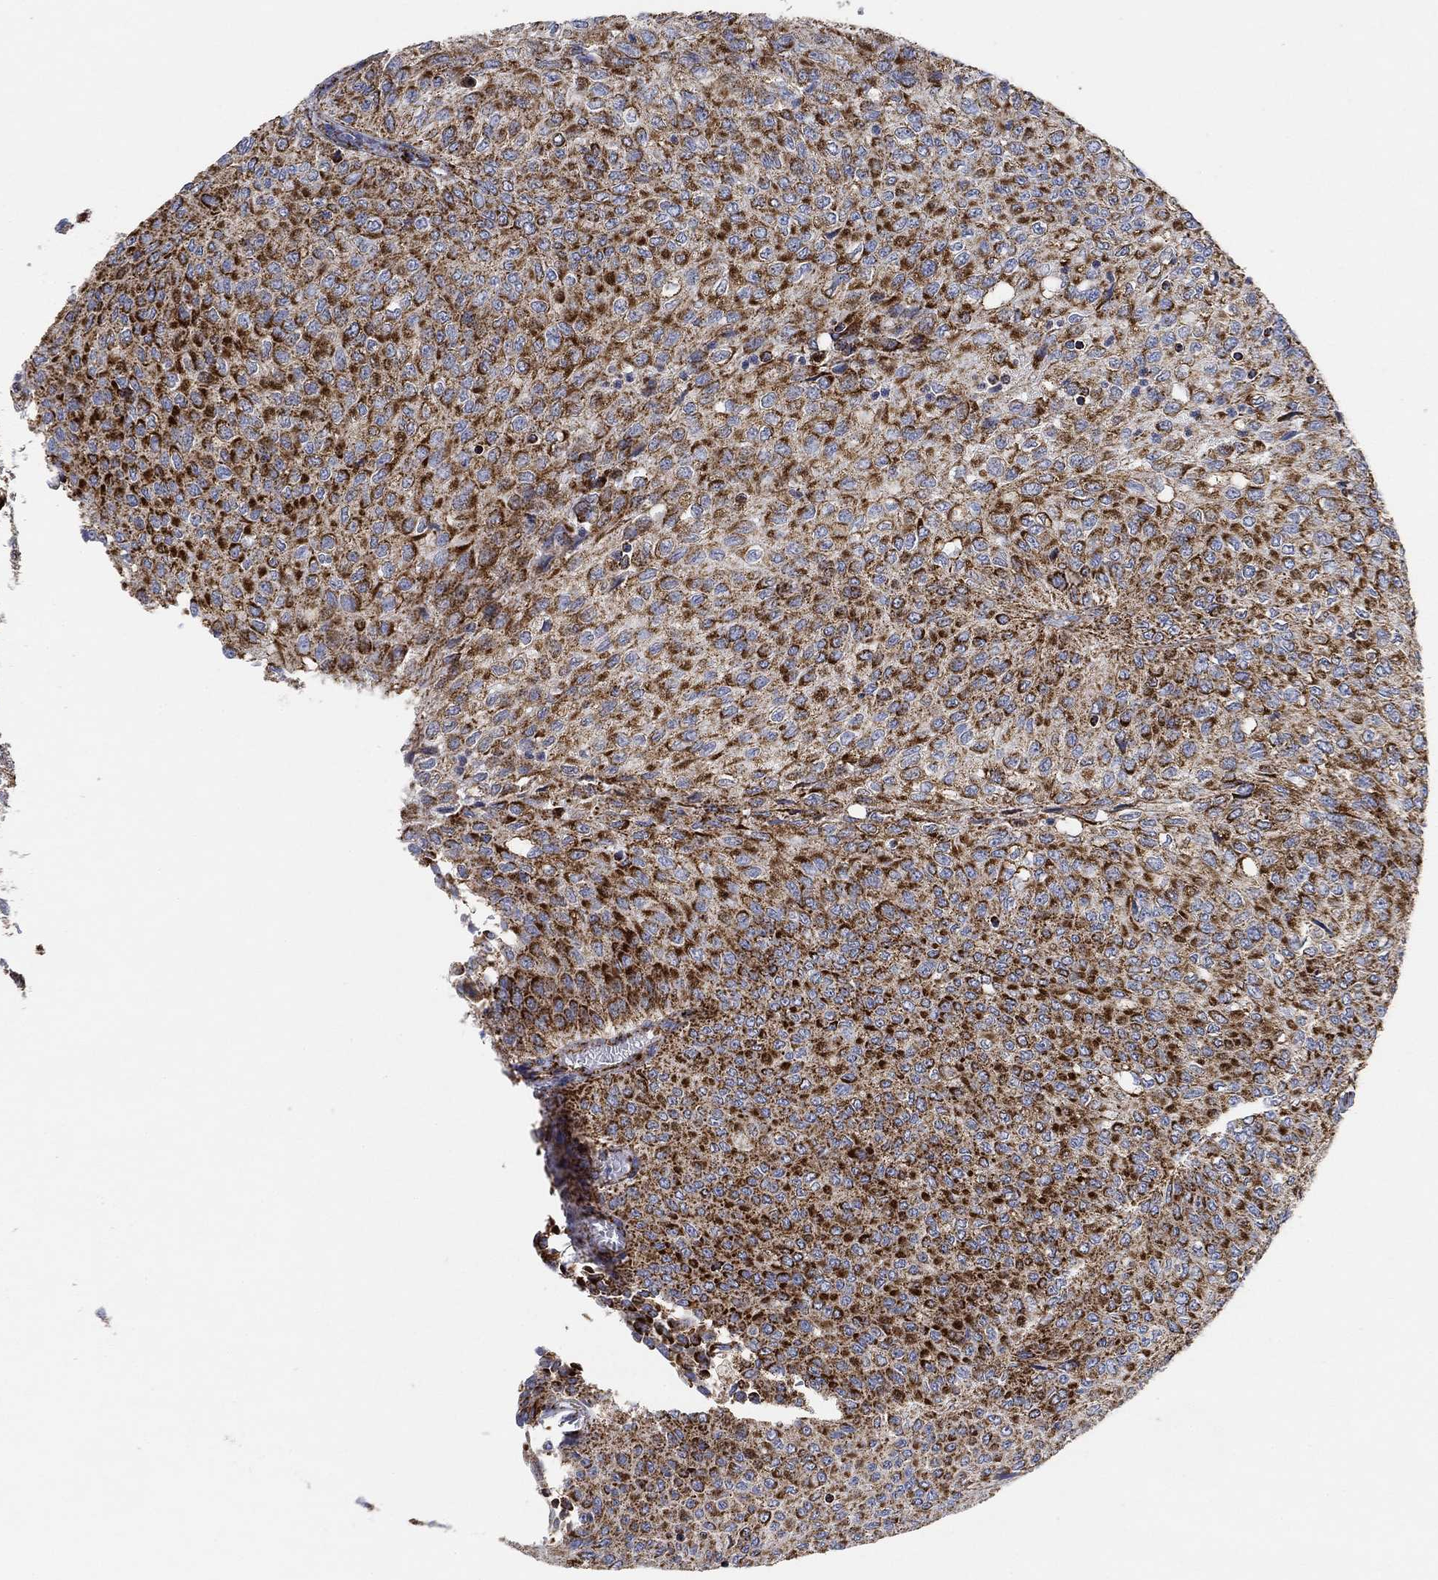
{"staining": {"intensity": "strong", "quantity": ">75%", "location": "cytoplasmic/membranous"}, "tissue": "urothelial cancer", "cell_type": "Tumor cells", "image_type": "cancer", "snomed": [{"axis": "morphology", "description": "Urothelial carcinoma, Low grade"}, {"axis": "topography", "description": "Urinary bladder"}], "caption": "Immunohistochemistry (DAB) staining of human low-grade urothelial carcinoma shows strong cytoplasmic/membranous protein expression in about >75% of tumor cells.", "gene": "NDUFS3", "patient": {"sex": "male", "age": 78}}